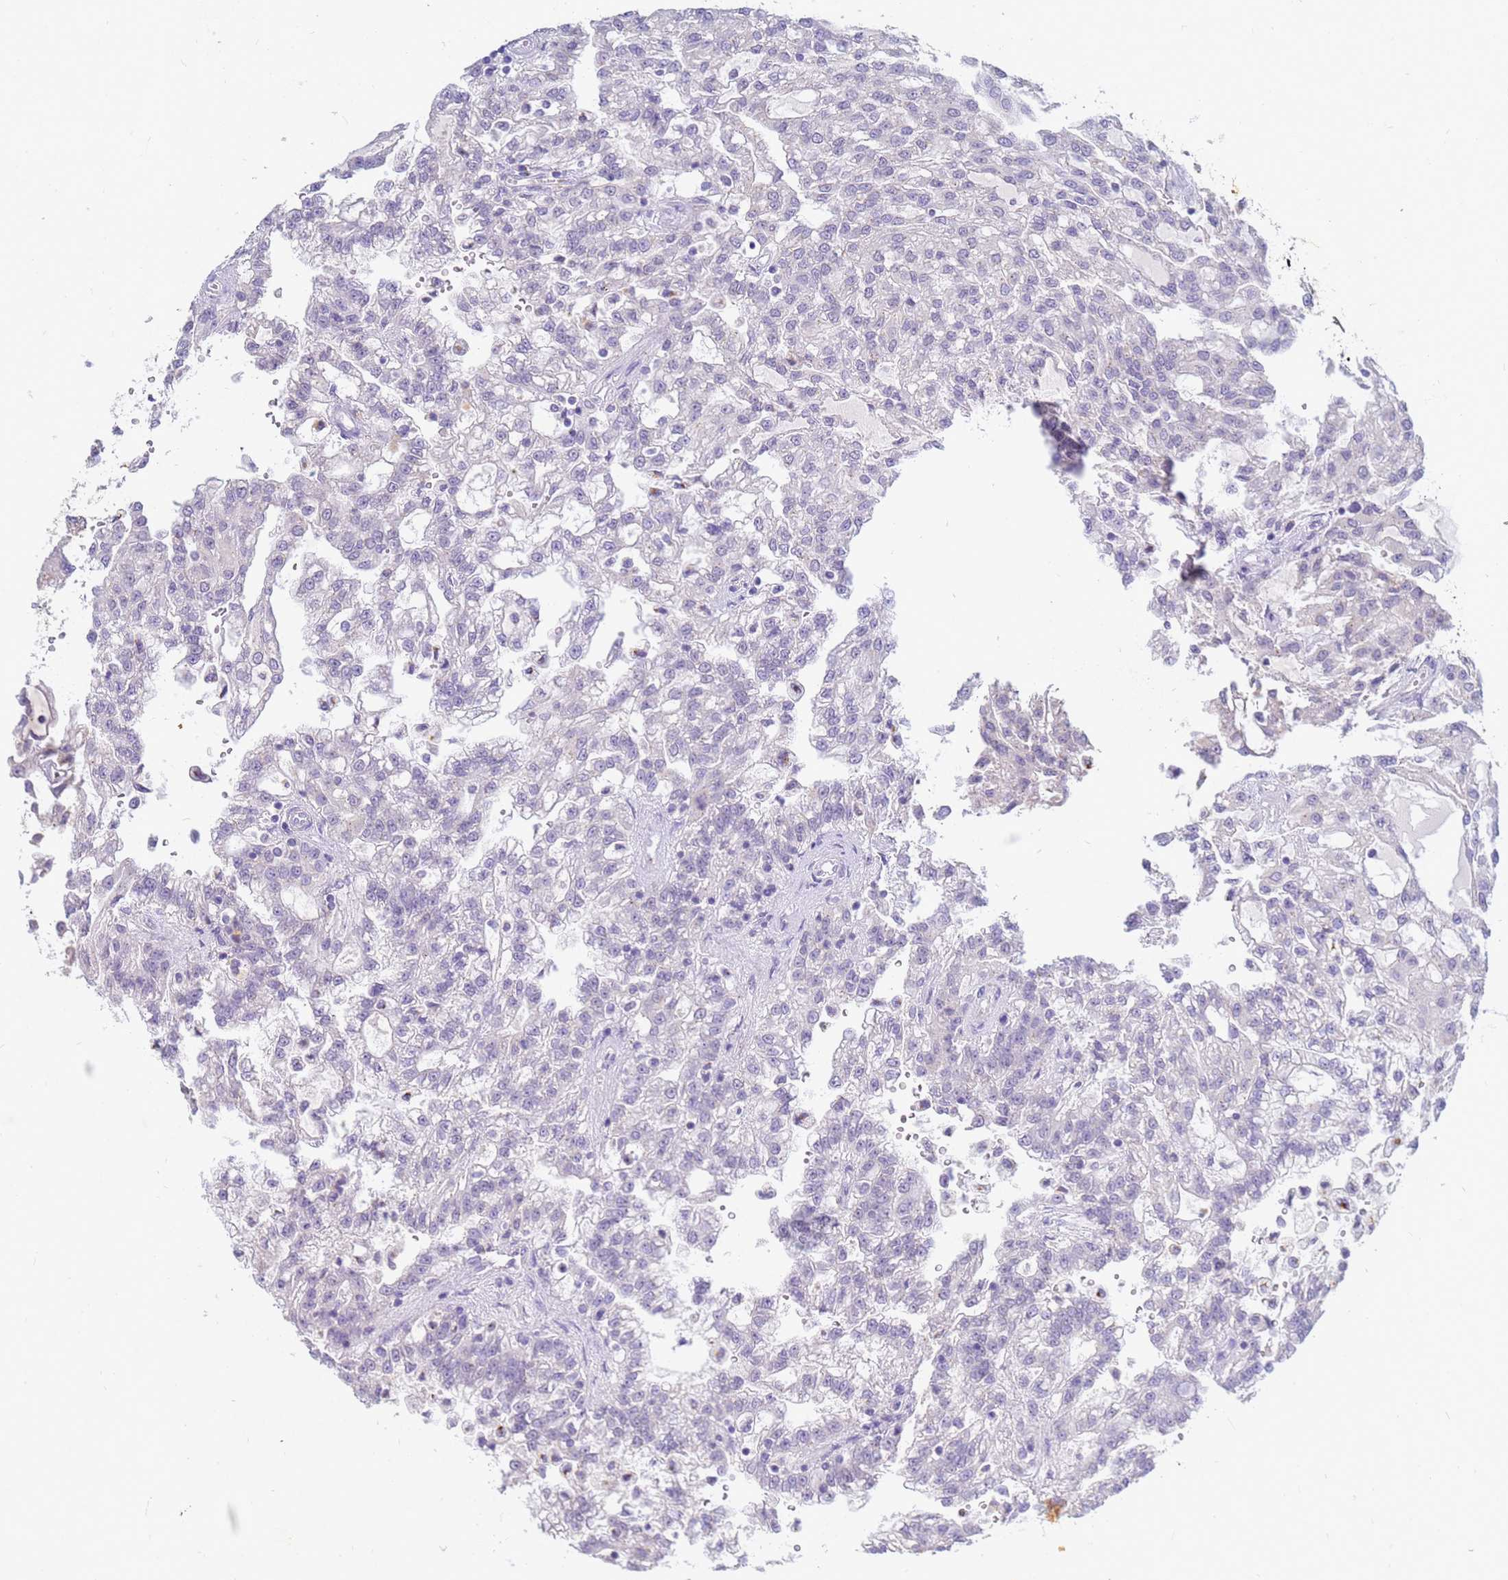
{"staining": {"intensity": "negative", "quantity": "none", "location": "none"}, "tissue": "renal cancer", "cell_type": "Tumor cells", "image_type": "cancer", "snomed": [{"axis": "morphology", "description": "Adenocarcinoma, NOS"}, {"axis": "topography", "description": "Kidney"}], "caption": "Renal cancer (adenocarcinoma) was stained to show a protein in brown. There is no significant expression in tumor cells.", "gene": "B3GNT8", "patient": {"sex": "male", "age": 63}}